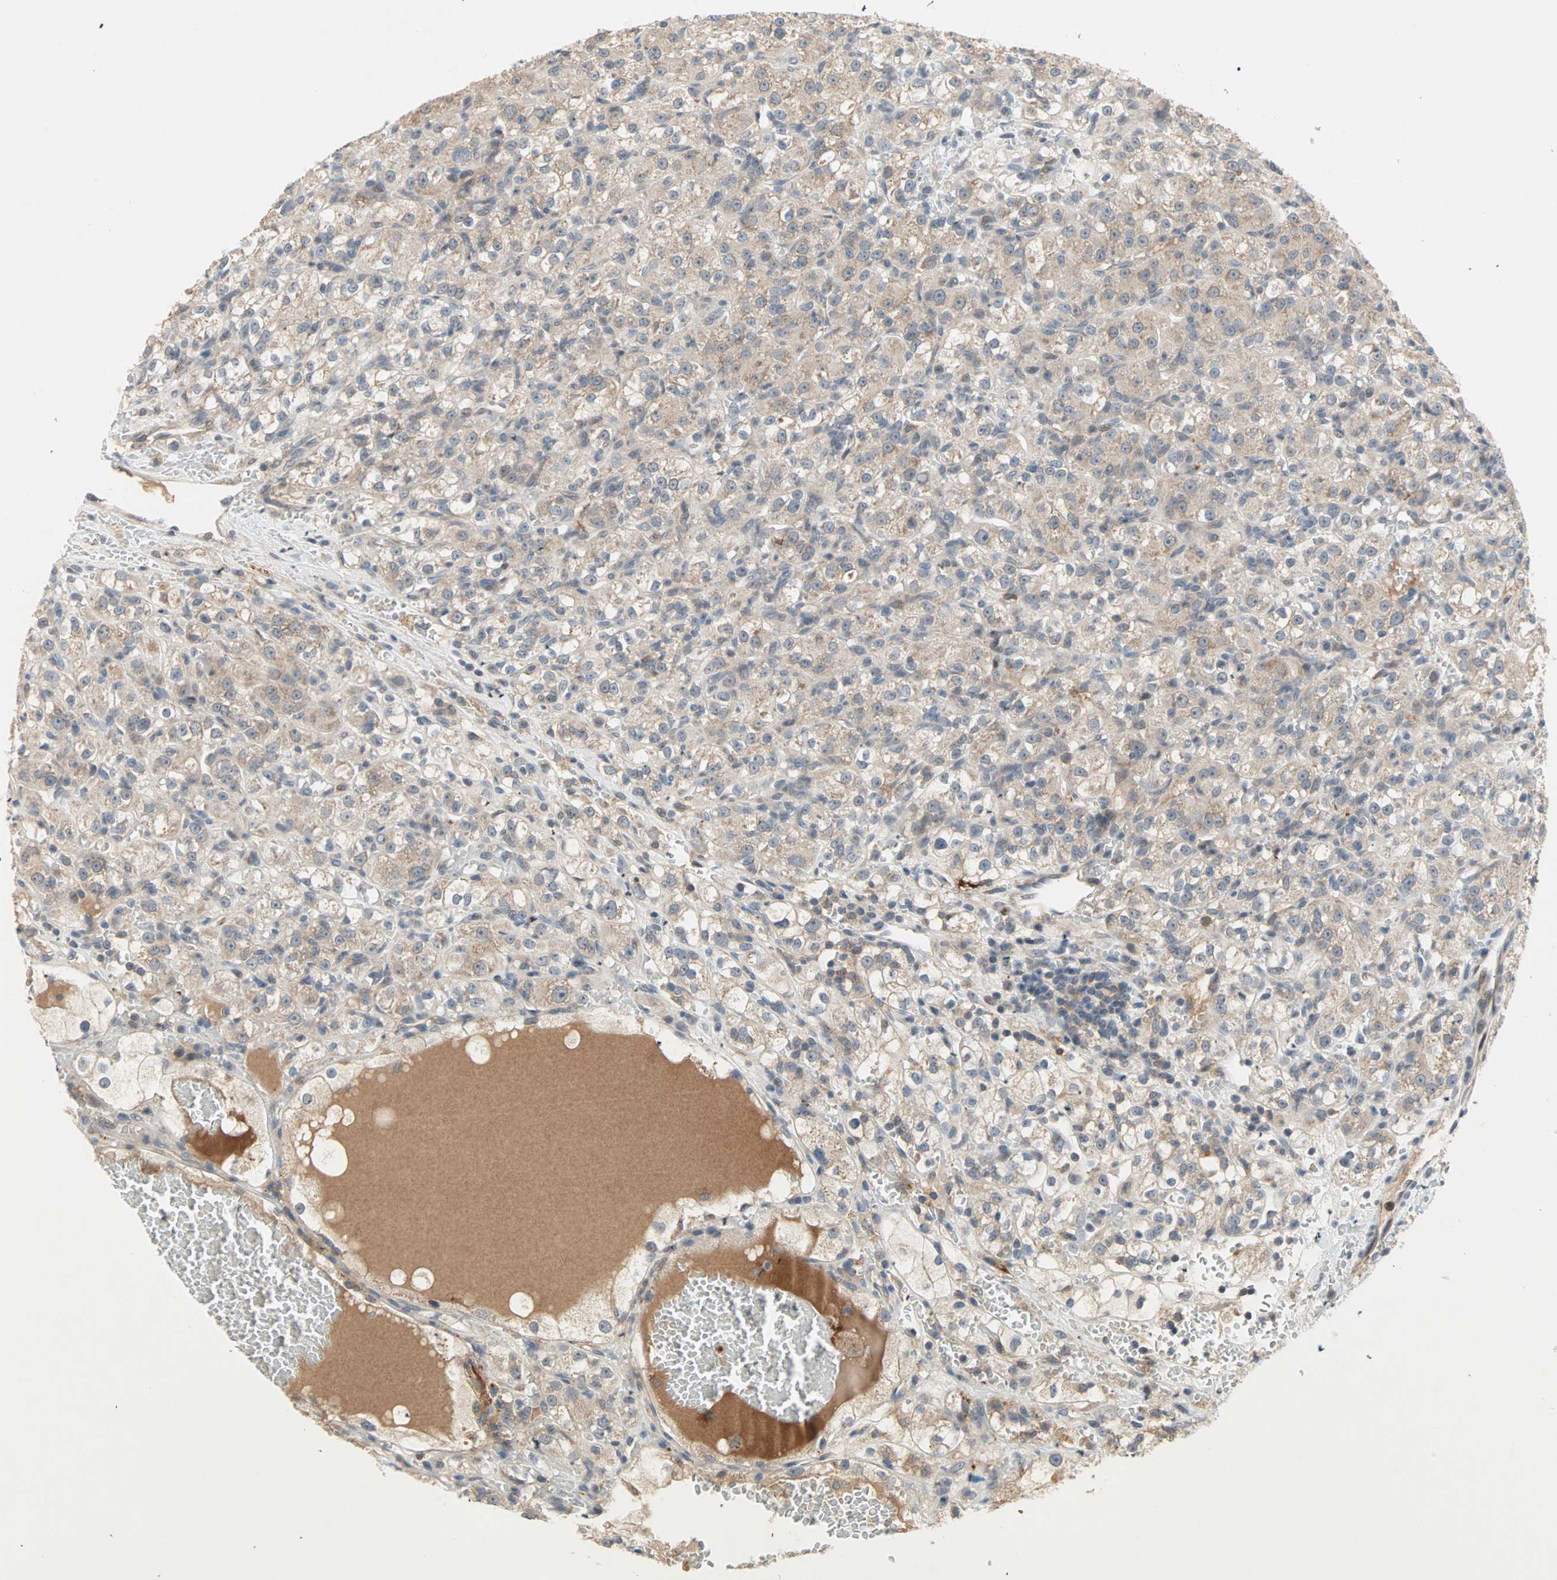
{"staining": {"intensity": "weak", "quantity": ">75%", "location": "cytoplasmic/membranous"}, "tissue": "renal cancer", "cell_type": "Tumor cells", "image_type": "cancer", "snomed": [{"axis": "morphology", "description": "Normal tissue, NOS"}, {"axis": "morphology", "description": "Adenocarcinoma, NOS"}, {"axis": "topography", "description": "Kidney"}], "caption": "This is a photomicrograph of immunohistochemistry staining of renal adenocarcinoma, which shows weak expression in the cytoplasmic/membranous of tumor cells.", "gene": "PROS1", "patient": {"sex": "male", "age": 61}}